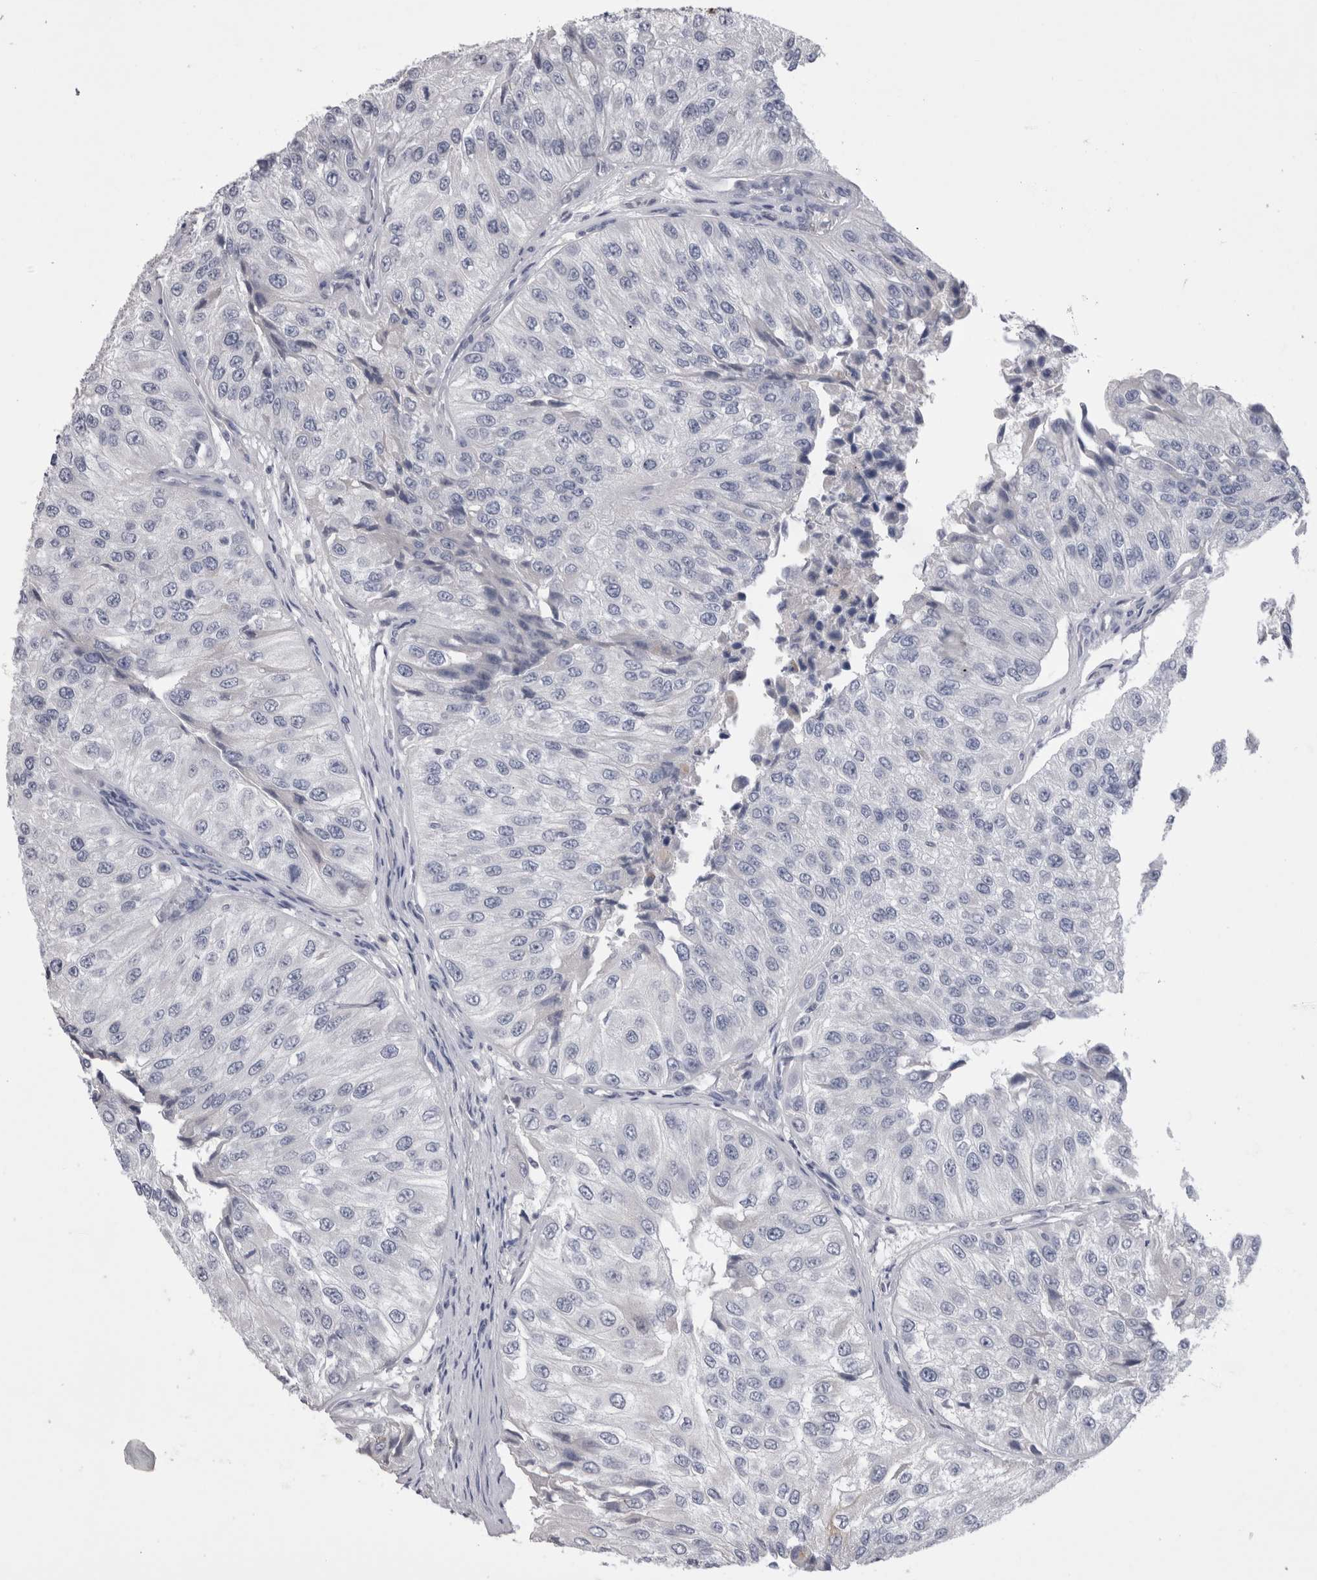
{"staining": {"intensity": "negative", "quantity": "none", "location": "none"}, "tissue": "urothelial cancer", "cell_type": "Tumor cells", "image_type": "cancer", "snomed": [{"axis": "morphology", "description": "Urothelial carcinoma, High grade"}, {"axis": "topography", "description": "Kidney"}, {"axis": "topography", "description": "Urinary bladder"}], "caption": "IHC photomicrograph of human urothelial cancer stained for a protein (brown), which exhibits no expression in tumor cells. The staining is performed using DAB brown chromogen with nuclei counter-stained in using hematoxylin.", "gene": "CDHR5", "patient": {"sex": "male", "age": 77}}